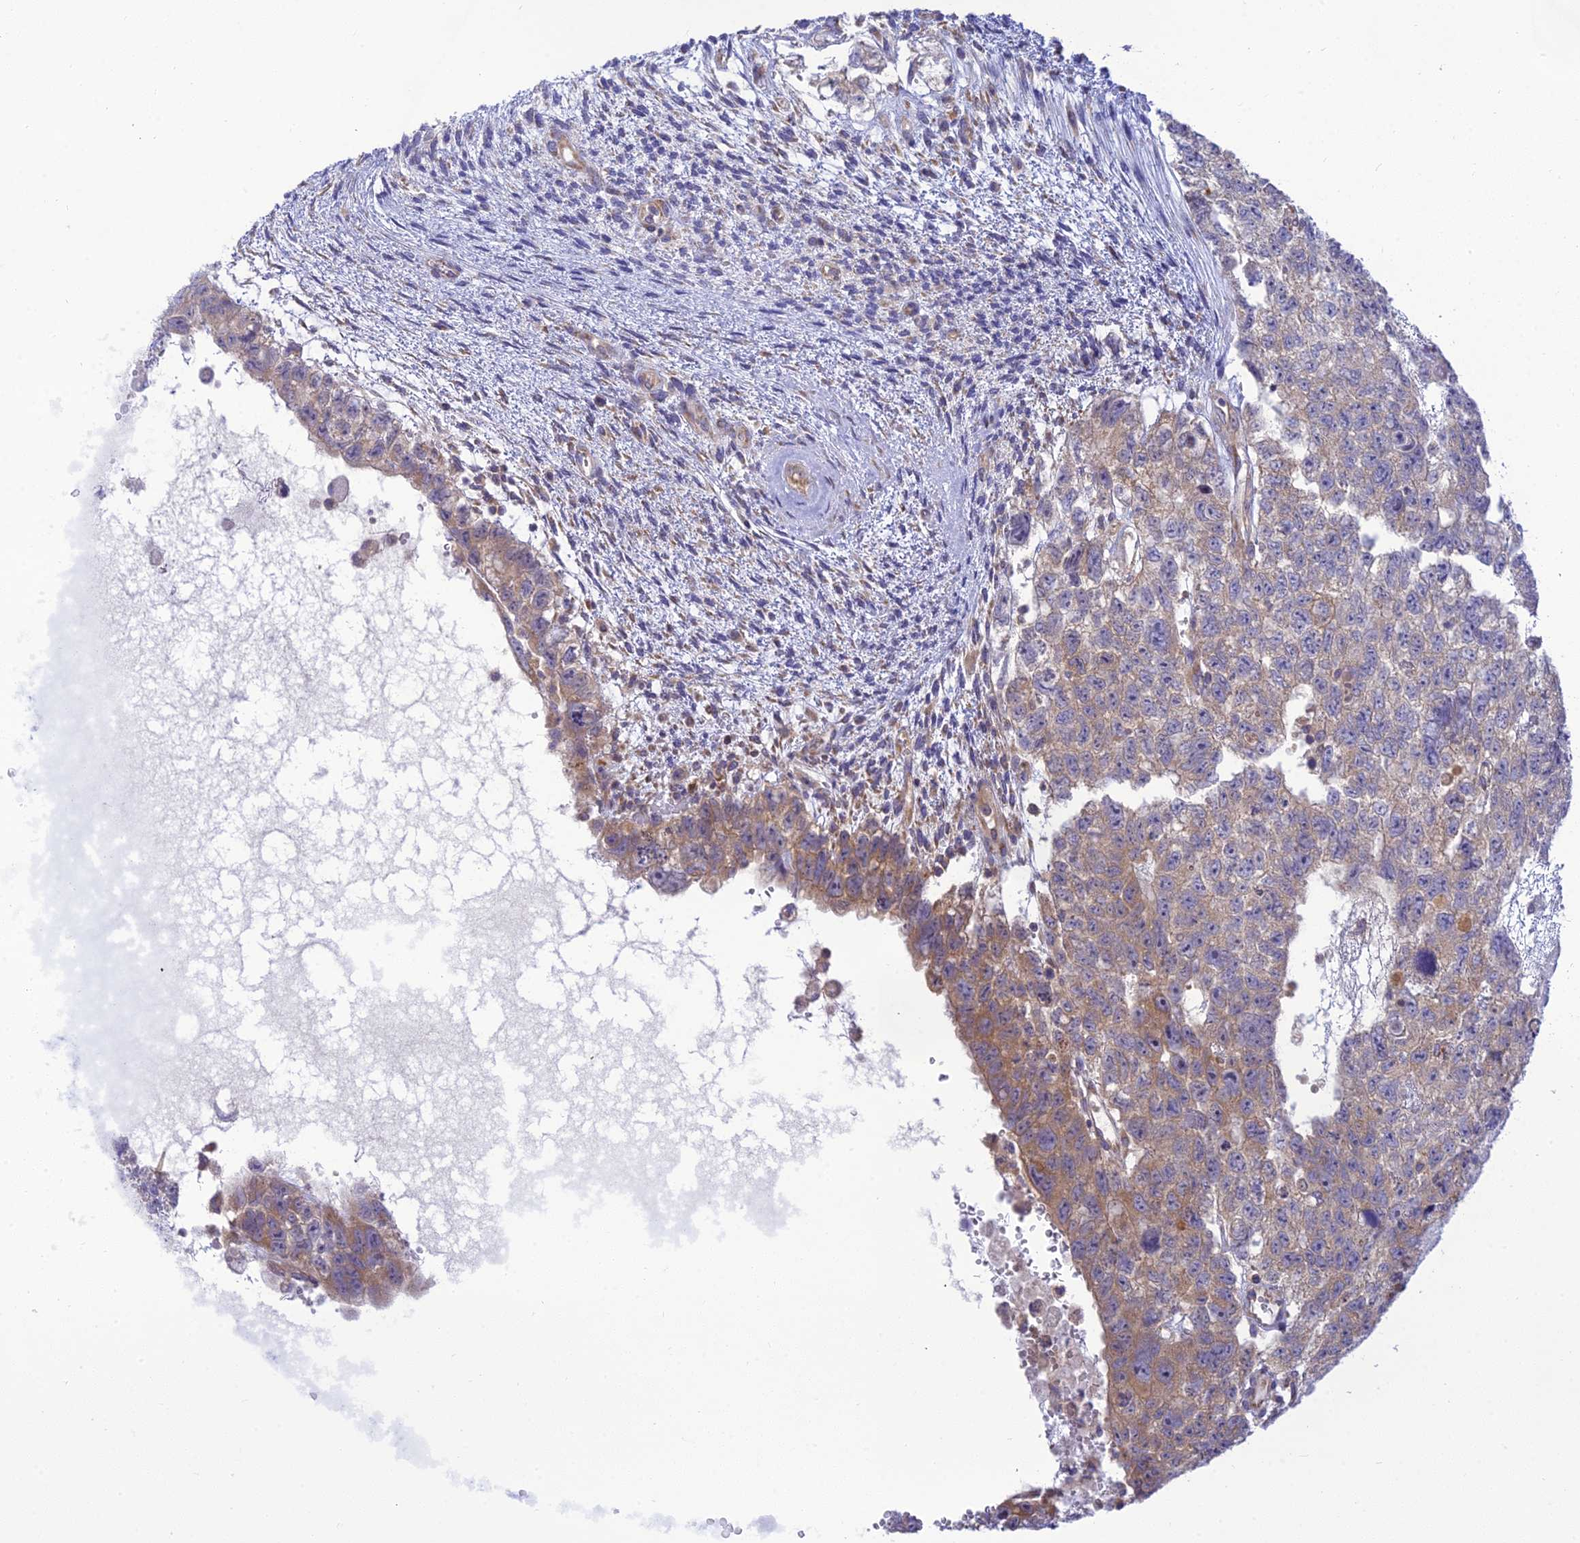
{"staining": {"intensity": "weak", "quantity": "25%-75%", "location": "cytoplasmic/membranous"}, "tissue": "testis cancer", "cell_type": "Tumor cells", "image_type": "cancer", "snomed": [{"axis": "morphology", "description": "Carcinoma, Embryonal, NOS"}, {"axis": "topography", "description": "Testis"}], "caption": "Weak cytoplasmic/membranous expression for a protein is appreciated in about 25%-75% of tumor cells of testis cancer using immunohistochemistry.", "gene": "CLCN7", "patient": {"sex": "male", "age": 26}}